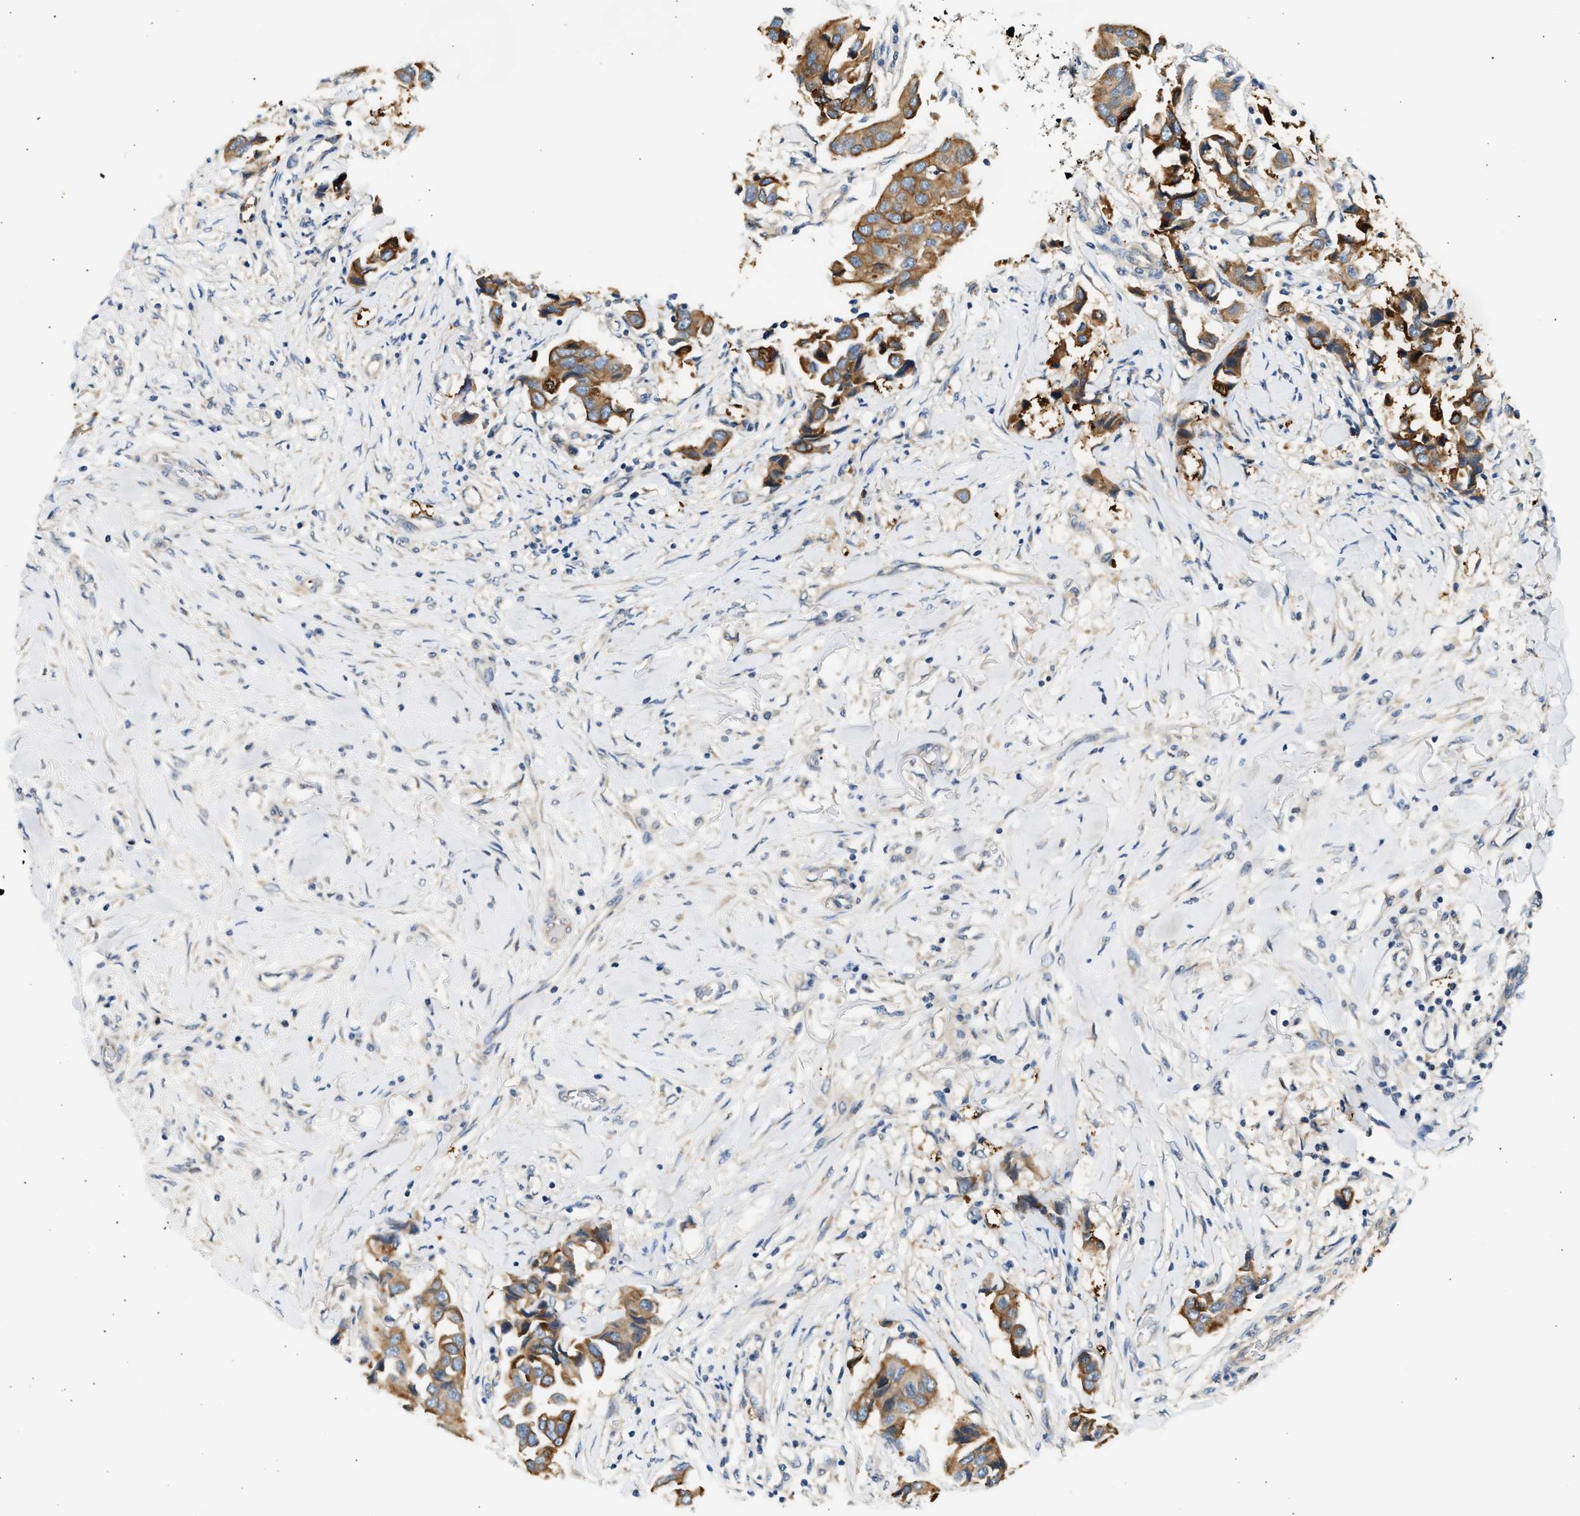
{"staining": {"intensity": "moderate", "quantity": ">75%", "location": "cytoplasmic/membranous"}, "tissue": "breast cancer", "cell_type": "Tumor cells", "image_type": "cancer", "snomed": [{"axis": "morphology", "description": "Duct carcinoma"}, {"axis": "topography", "description": "Breast"}], "caption": "Moderate cytoplasmic/membranous protein staining is appreciated in approximately >75% of tumor cells in intraductal carcinoma (breast).", "gene": "WDR31", "patient": {"sex": "female", "age": 80}}